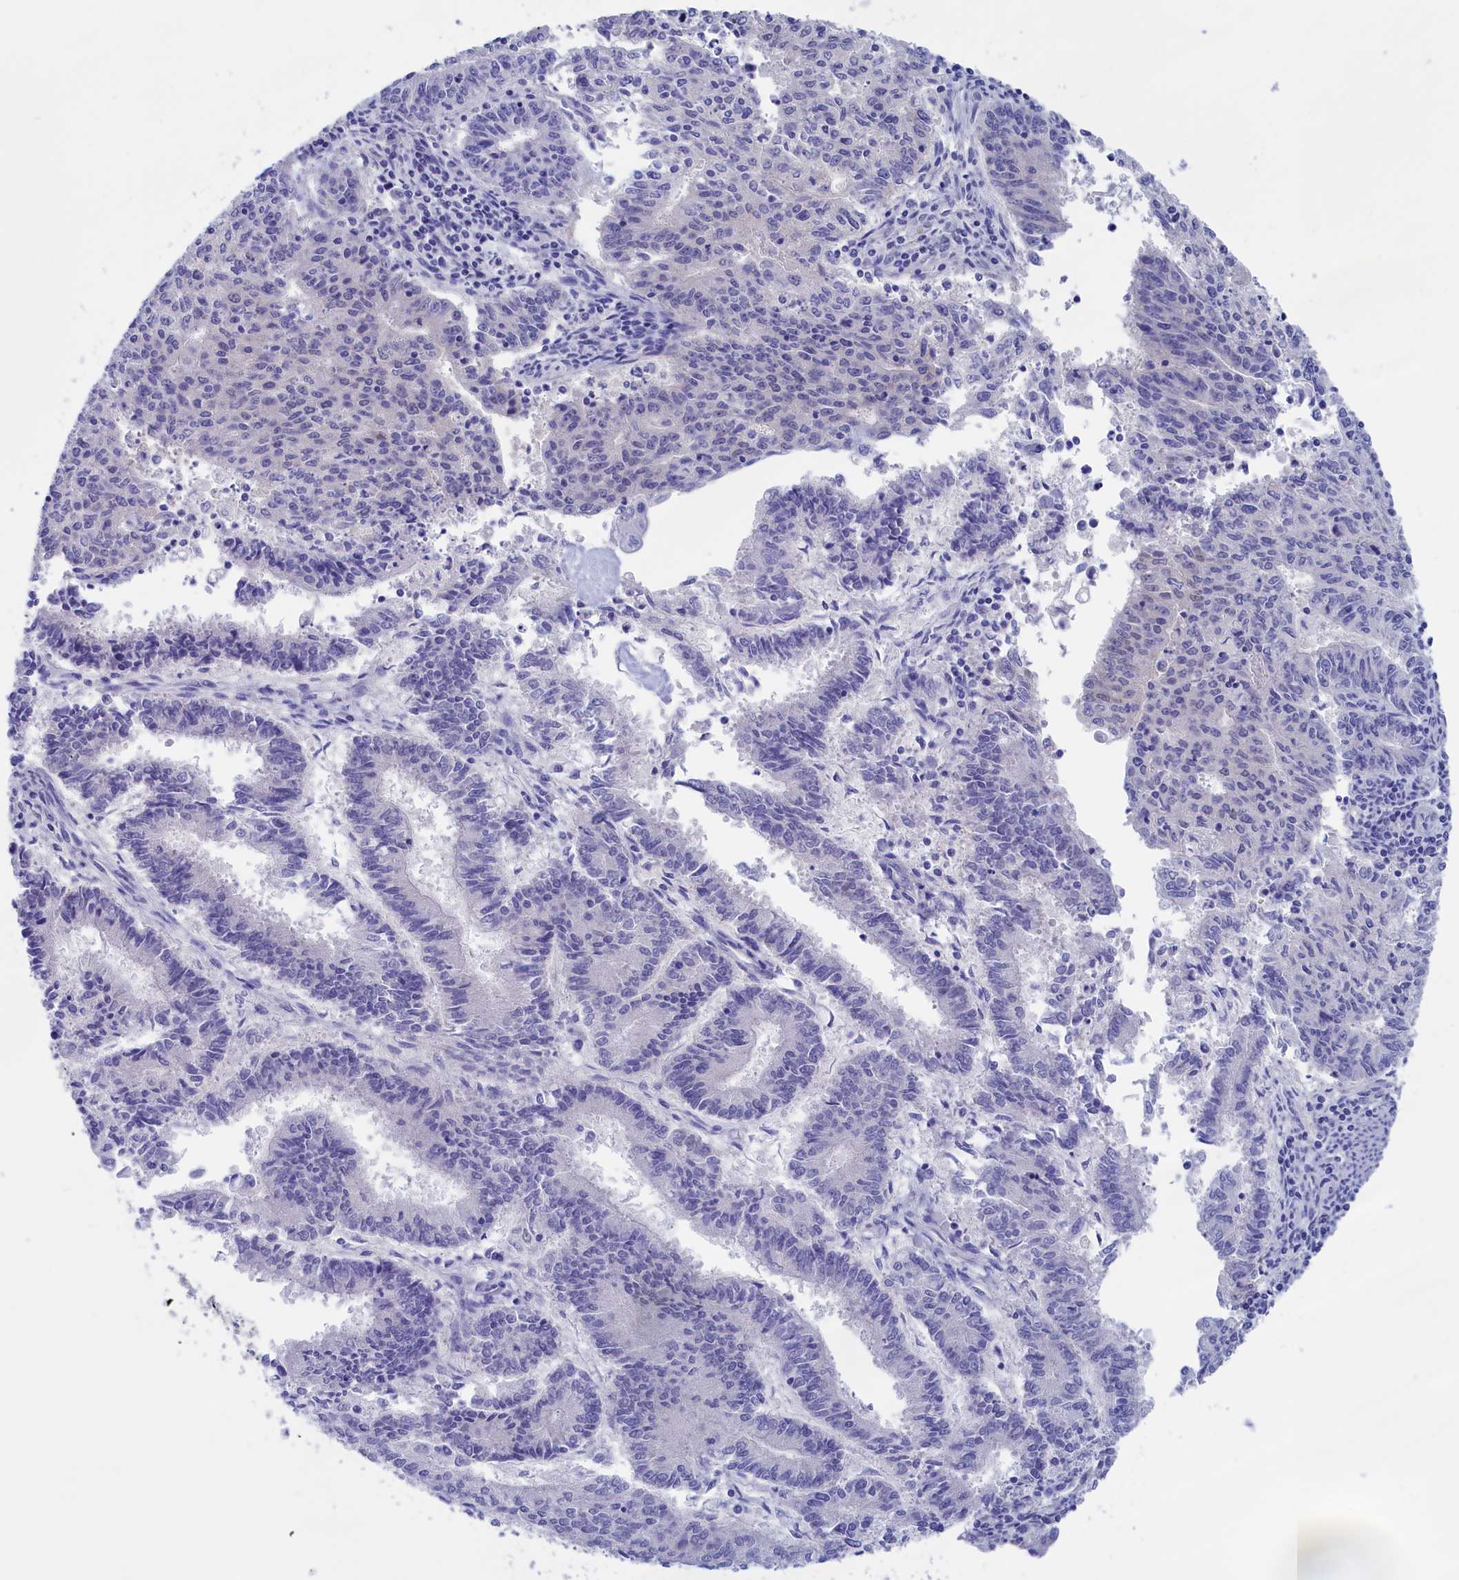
{"staining": {"intensity": "negative", "quantity": "none", "location": "none"}, "tissue": "endometrial cancer", "cell_type": "Tumor cells", "image_type": "cancer", "snomed": [{"axis": "morphology", "description": "Adenocarcinoma, NOS"}, {"axis": "topography", "description": "Endometrium"}], "caption": "A histopathology image of endometrial cancer (adenocarcinoma) stained for a protein reveals no brown staining in tumor cells.", "gene": "VPS35L", "patient": {"sex": "female", "age": 59}}